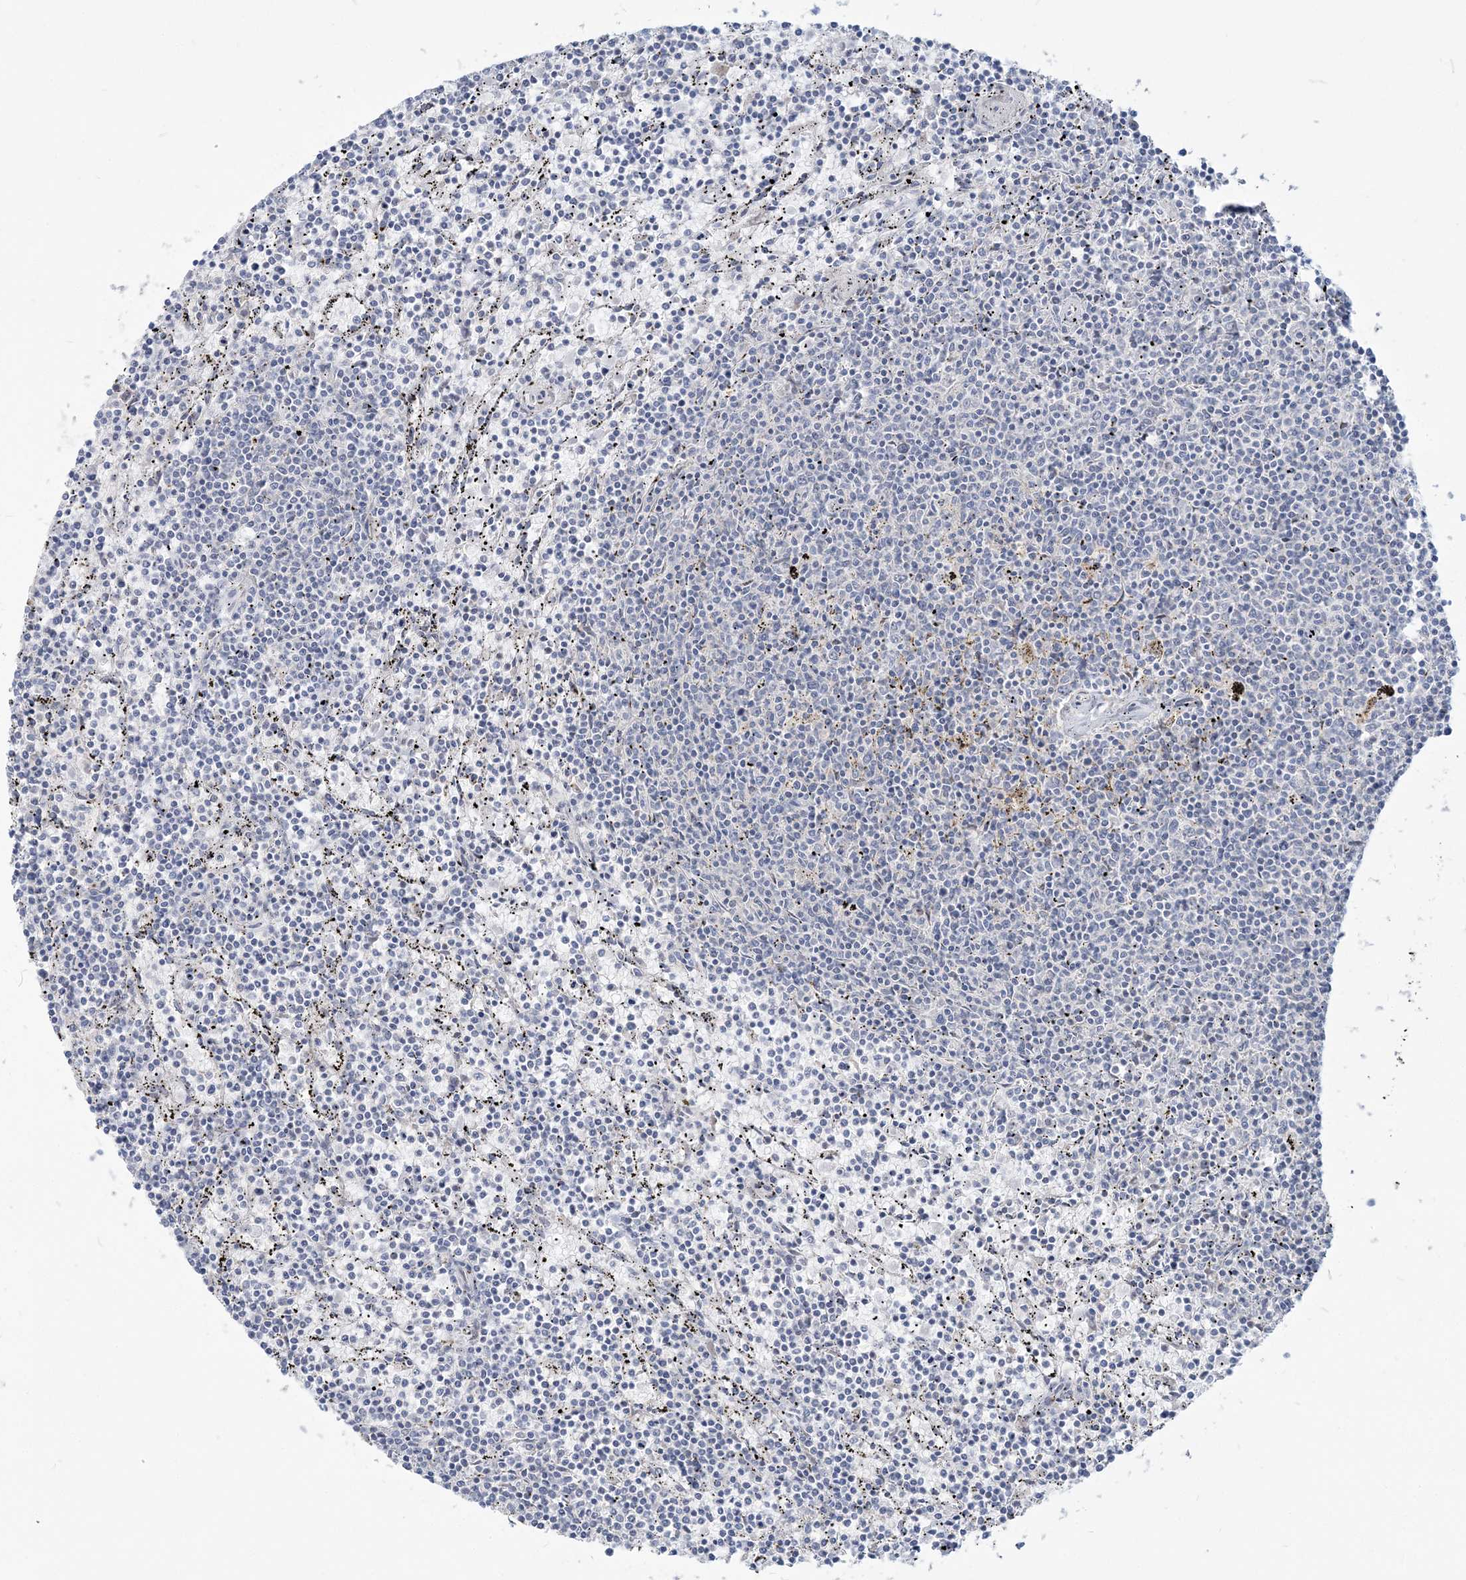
{"staining": {"intensity": "negative", "quantity": "none", "location": "none"}, "tissue": "lymphoma", "cell_type": "Tumor cells", "image_type": "cancer", "snomed": [{"axis": "morphology", "description": "Malignant lymphoma, non-Hodgkin's type, Low grade"}, {"axis": "topography", "description": "Spleen"}], "caption": "The immunohistochemistry (IHC) histopathology image has no significant staining in tumor cells of malignant lymphoma, non-Hodgkin's type (low-grade) tissue. Nuclei are stained in blue.", "gene": "SDAD1", "patient": {"sex": "female", "age": 50}}